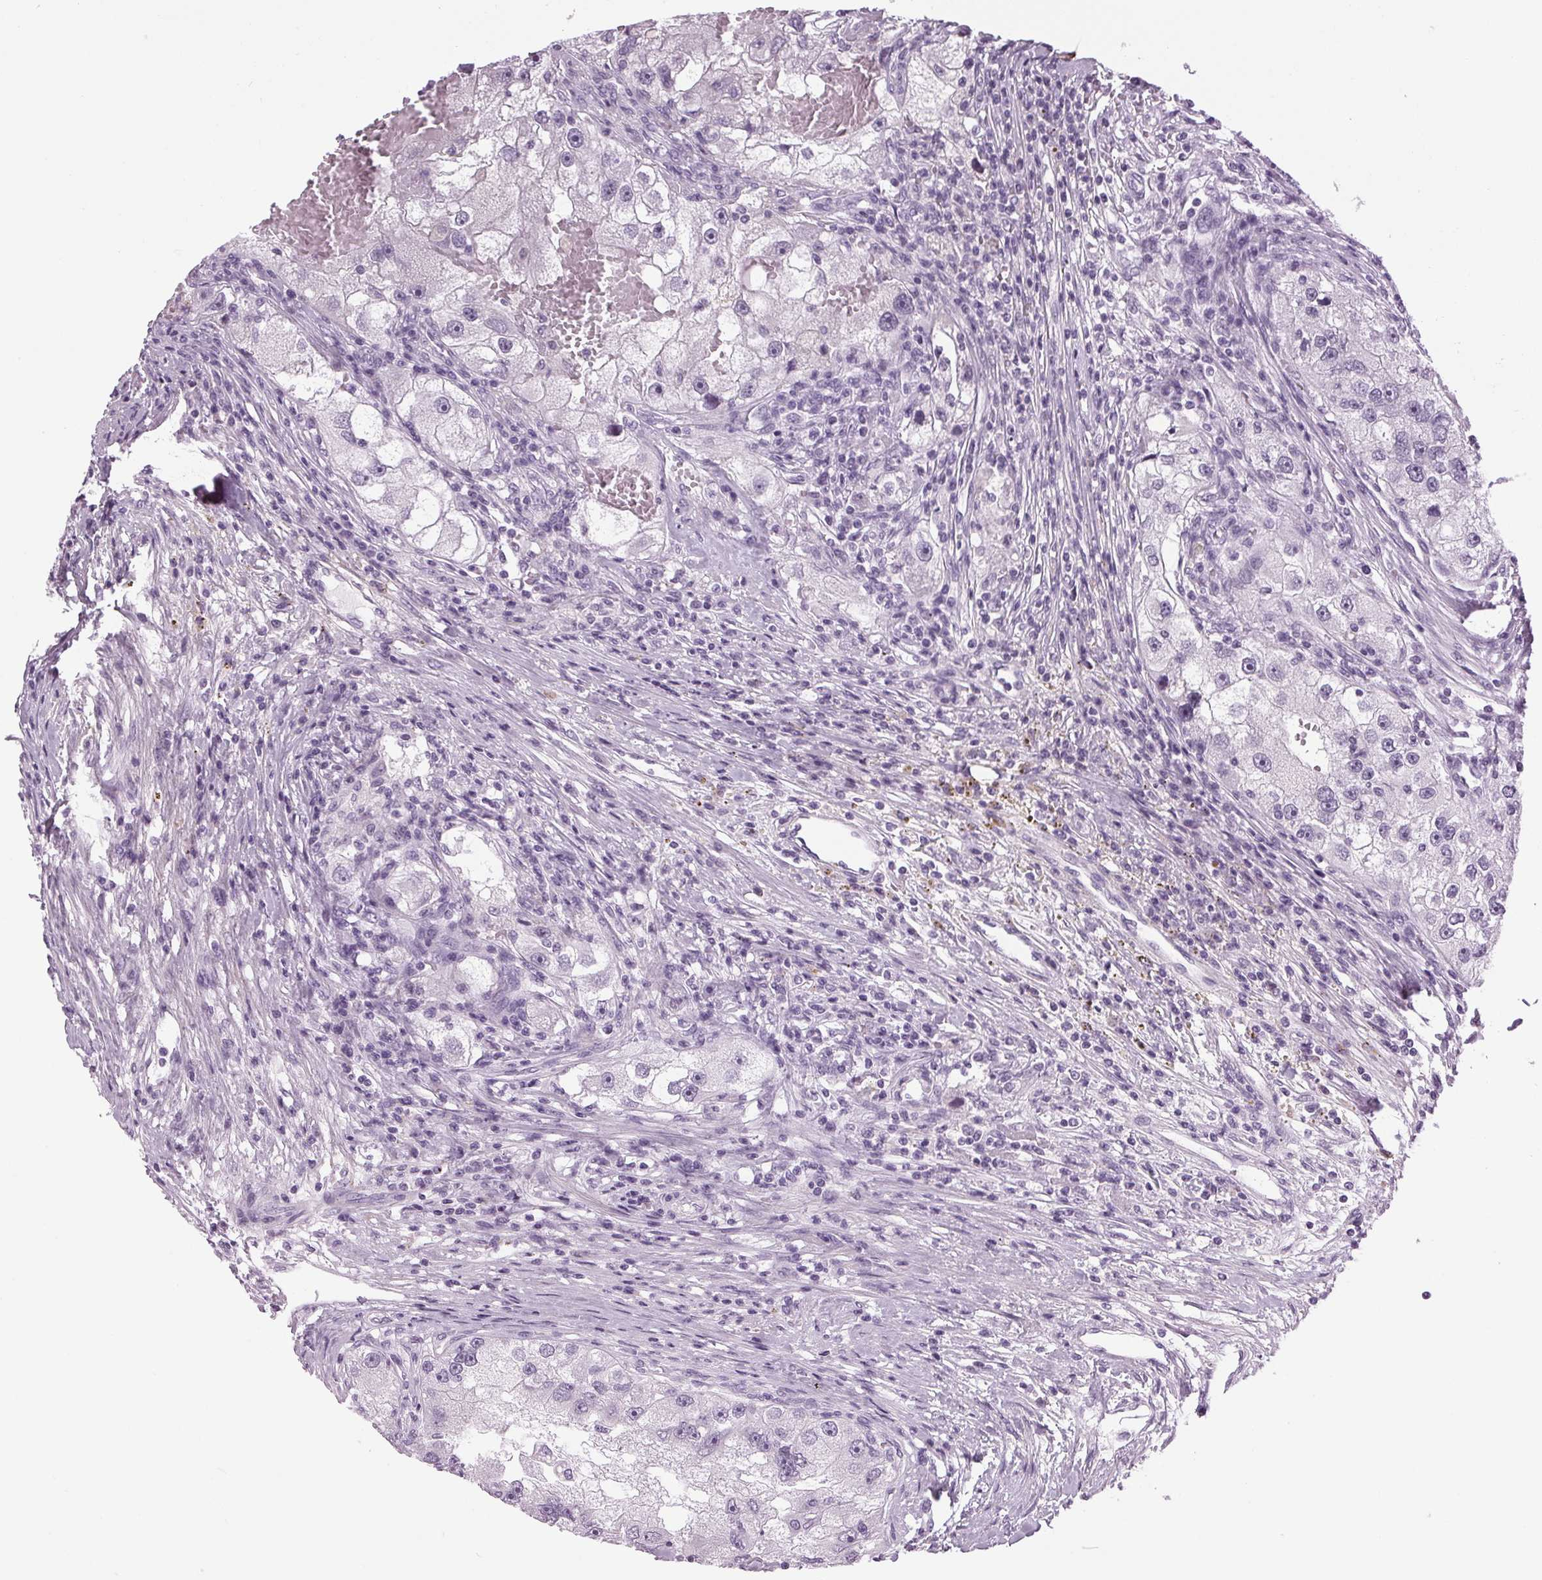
{"staining": {"intensity": "negative", "quantity": "none", "location": "none"}, "tissue": "renal cancer", "cell_type": "Tumor cells", "image_type": "cancer", "snomed": [{"axis": "morphology", "description": "Adenocarcinoma, NOS"}, {"axis": "topography", "description": "Kidney"}], "caption": "DAB (3,3'-diaminobenzidine) immunohistochemical staining of renal cancer exhibits no significant expression in tumor cells. Nuclei are stained in blue.", "gene": "DNAH12", "patient": {"sex": "male", "age": 63}}